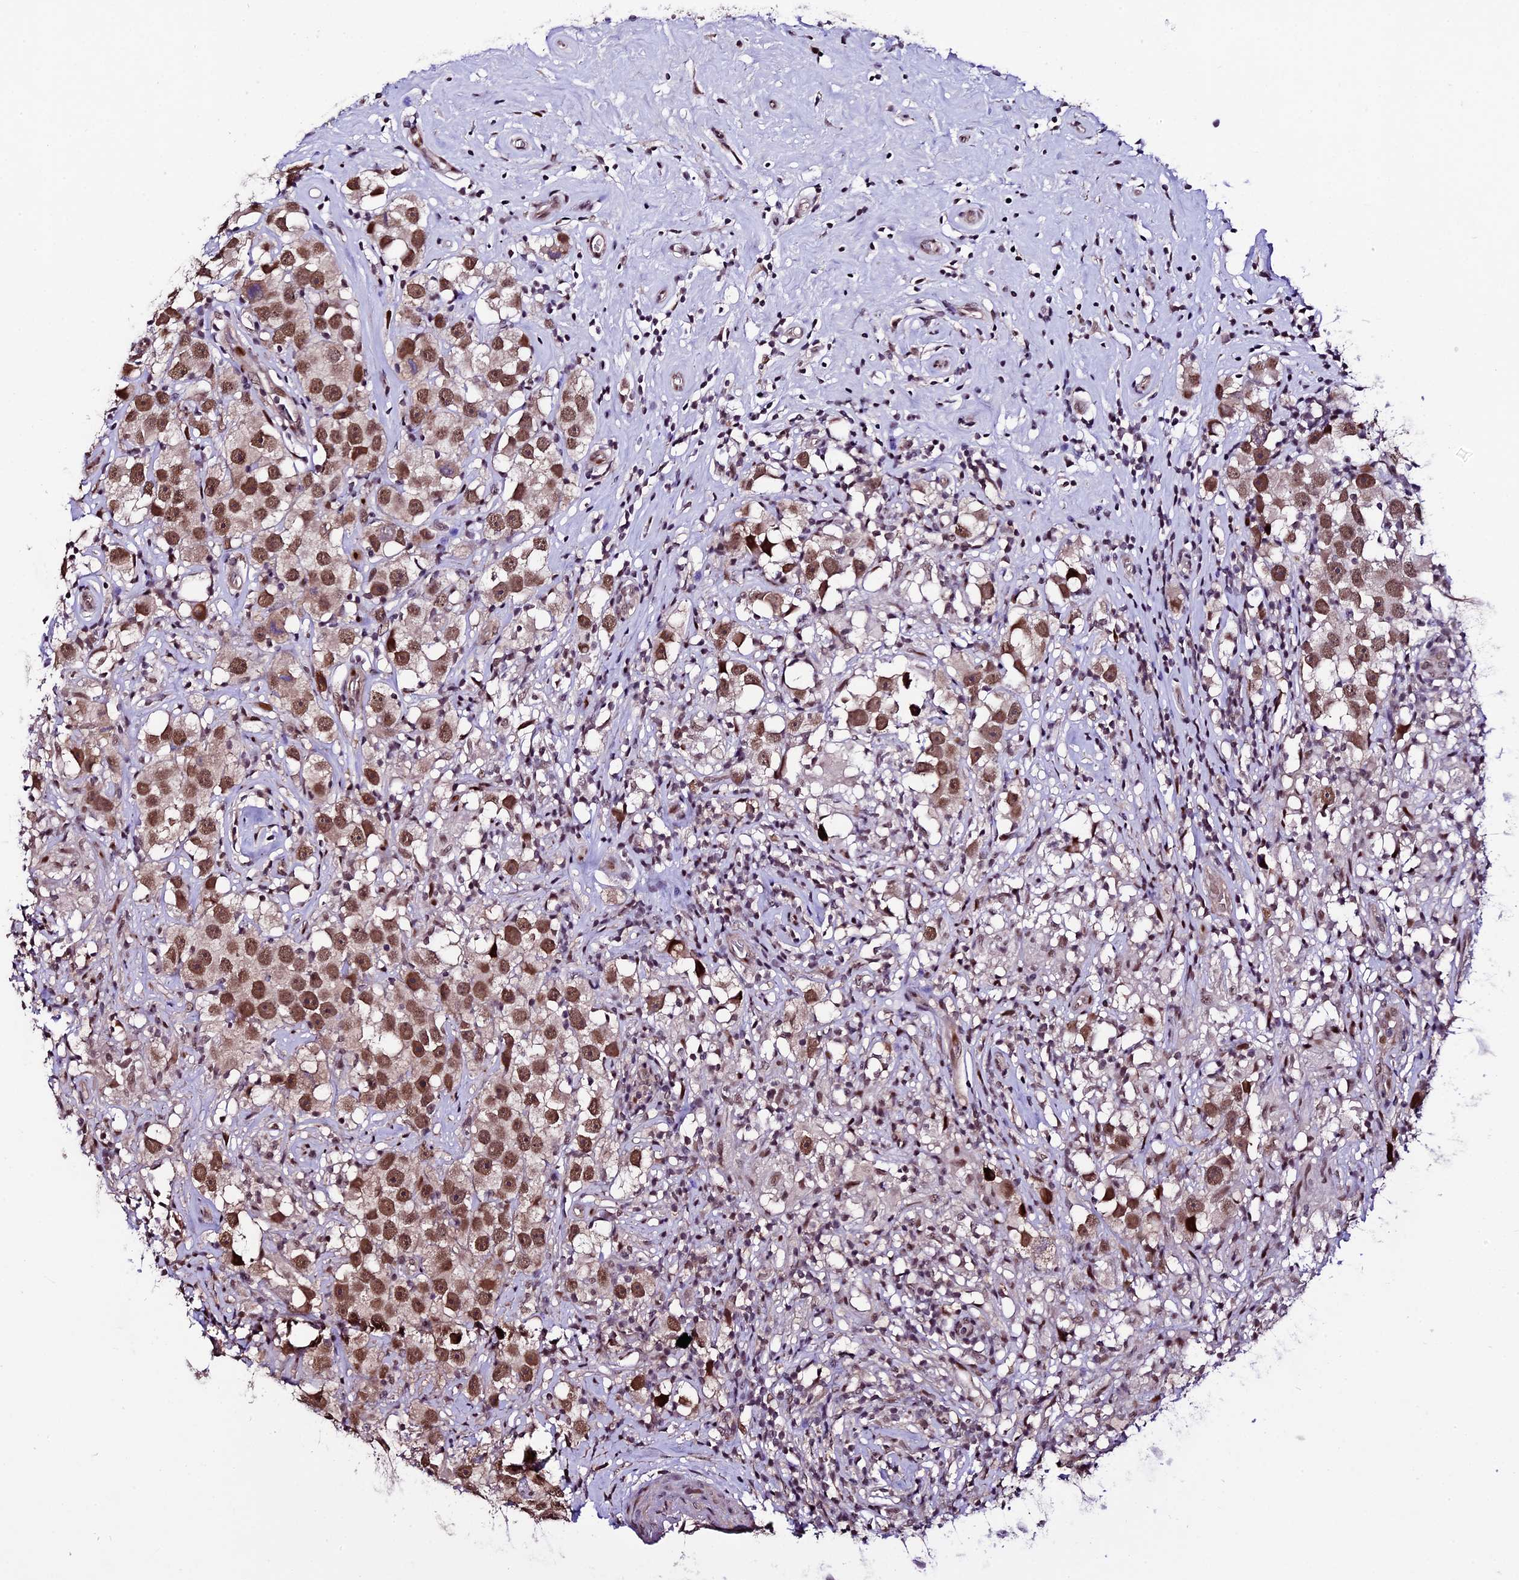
{"staining": {"intensity": "moderate", "quantity": ">75%", "location": "nuclear"}, "tissue": "testis cancer", "cell_type": "Tumor cells", "image_type": "cancer", "snomed": [{"axis": "morphology", "description": "Seminoma, NOS"}, {"axis": "topography", "description": "Testis"}], "caption": "Protein expression by IHC displays moderate nuclear staining in about >75% of tumor cells in testis cancer (seminoma).", "gene": "TCP11L2", "patient": {"sex": "male", "age": 49}}